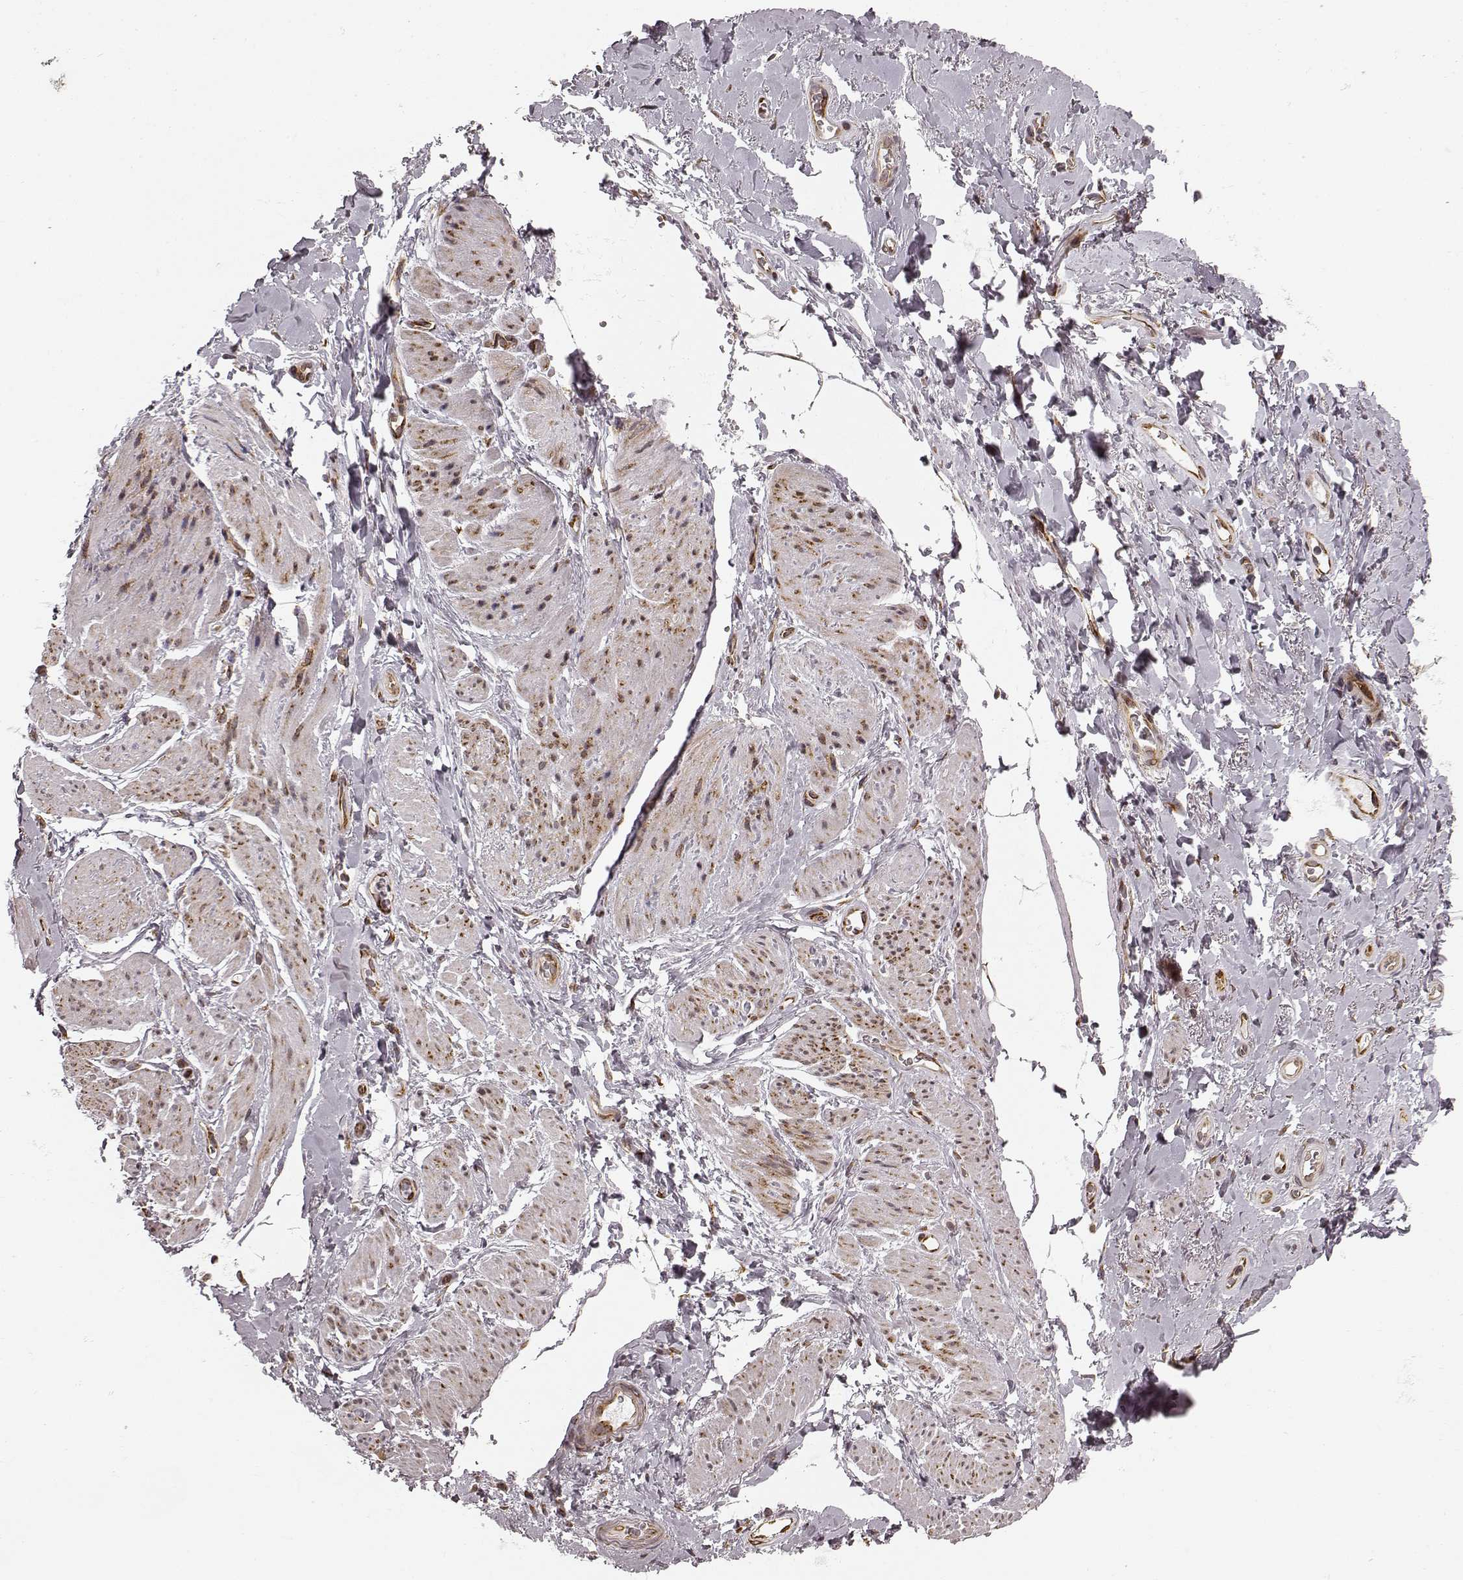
{"staining": {"intensity": "negative", "quantity": "none", "location": "none"}, "tissue": "adipose tissue", "cell_type": "Adipocytes", "image_type": "normal", "snomed": [{"axis": "morphology", "description": "Normal tissue, NOS"}, {"axis": "topography", "description": "Anal"}, {"axis": "topography", "description": "Peripheral nerve tissue"}], "caption": "Immunohistochemical staining of benign adipose tissue exhibits no significant staining in adipocytes.", "gene": "TMEM14A", "patient": {"sex": "male", "age": 53}}